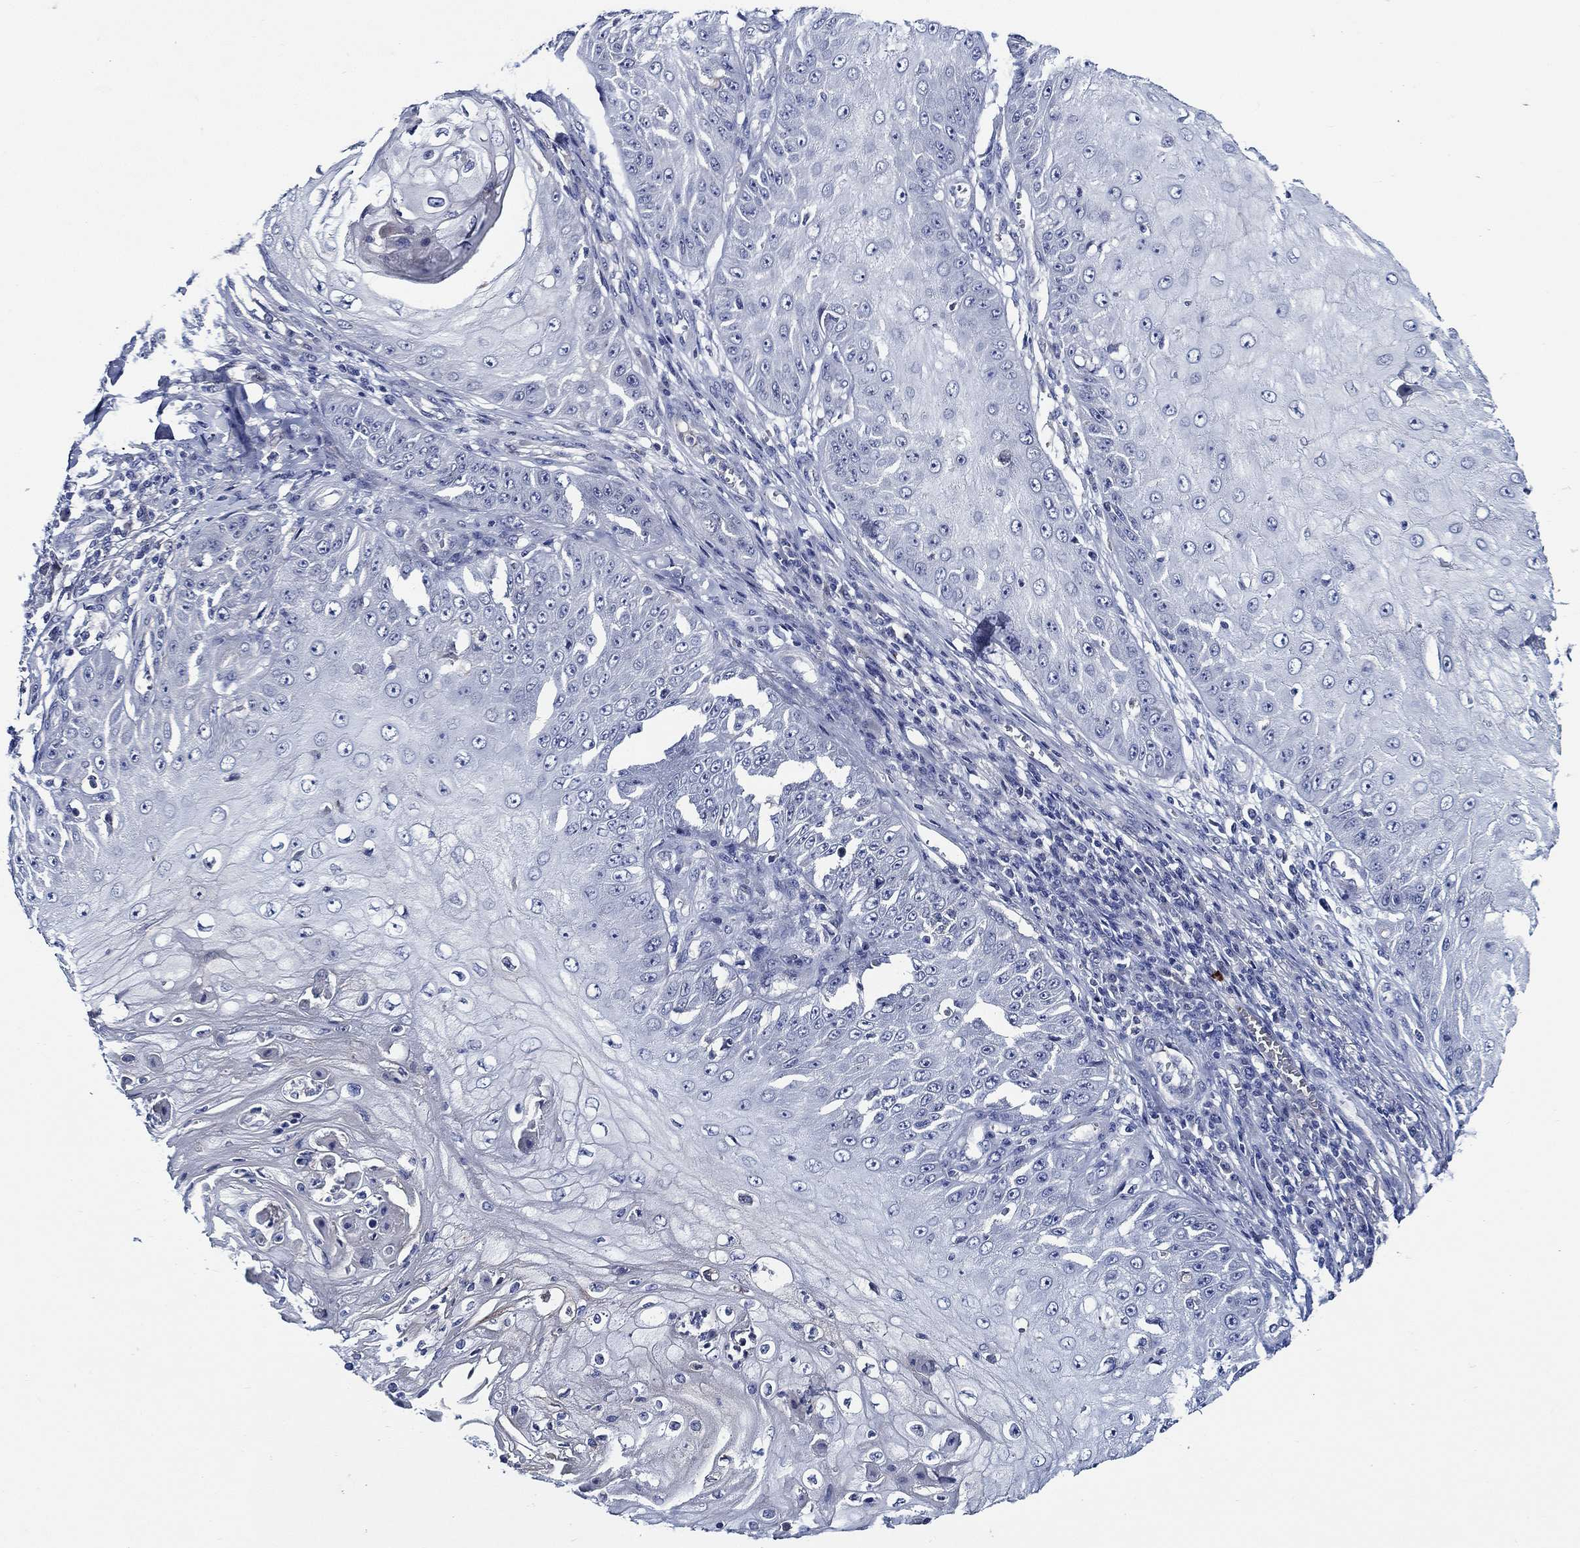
{"staining": {"intensity": "negative", "quantity": "none", "location": "none"}, "tissue": "skin cancer", "cell_type": "Tumor cells", "image_type": "cancer", "snomed": [{"axis": "morphology", "description": "Squamous cell carcinoma, NOS"}, {"axis": "topography", "description": "Skin"}], "caption": "DAB (3,3'-diaminobenzidine) immunohistochemical staining of squamous cell carcinoma (skin) shows no significant staining in tumor cells. (DAB (3,3'-diaminobenzidine) immunohistochemistry visualized using brightfield microscopy, high magnification).", "gene": "ALOX12", "patient": {"sex": "male", "age": 70}}